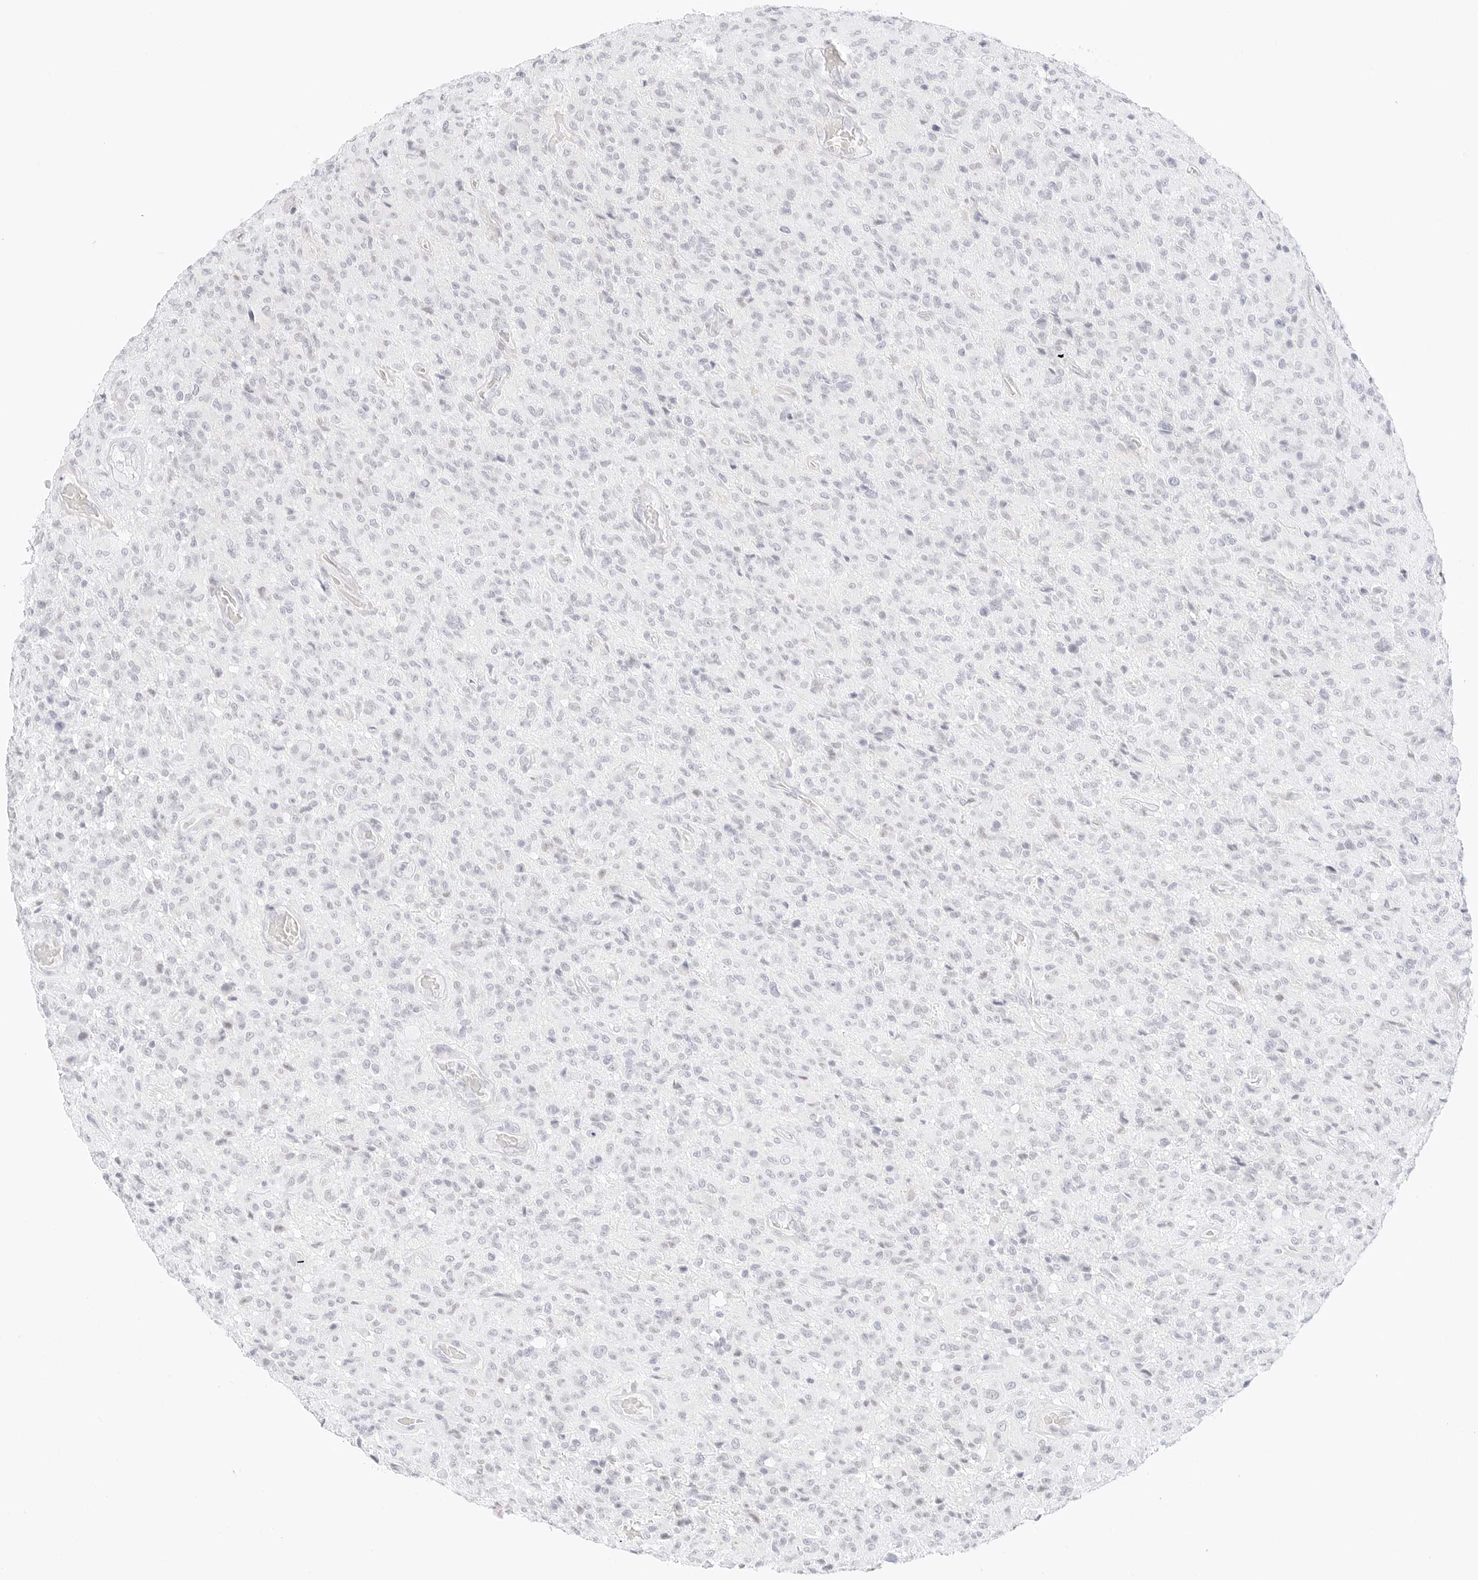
{"staining": {"intensity": "negative", "quantity": "none", "location": "none"}, "tissue": "glioma", "cell_type": "Tumor cells", "image_type": "cancer", "snomed": [{"axis": "morphology", "description": "Glioma, malignant, High grade"}, {"axis": "topography", "description": "Brain"}], "caption": "DAB immunohistochemical staining of malignant high-grade glioma reveals no significant positivity in tumor cells. Brightfield microscopy of immunohistochemistry (IHC) stained with DAB (brown) and hematoxylin (blue), captured at high magnification.", "gene": "CDH1", "patient": {"sex": "female", "age": 57}}